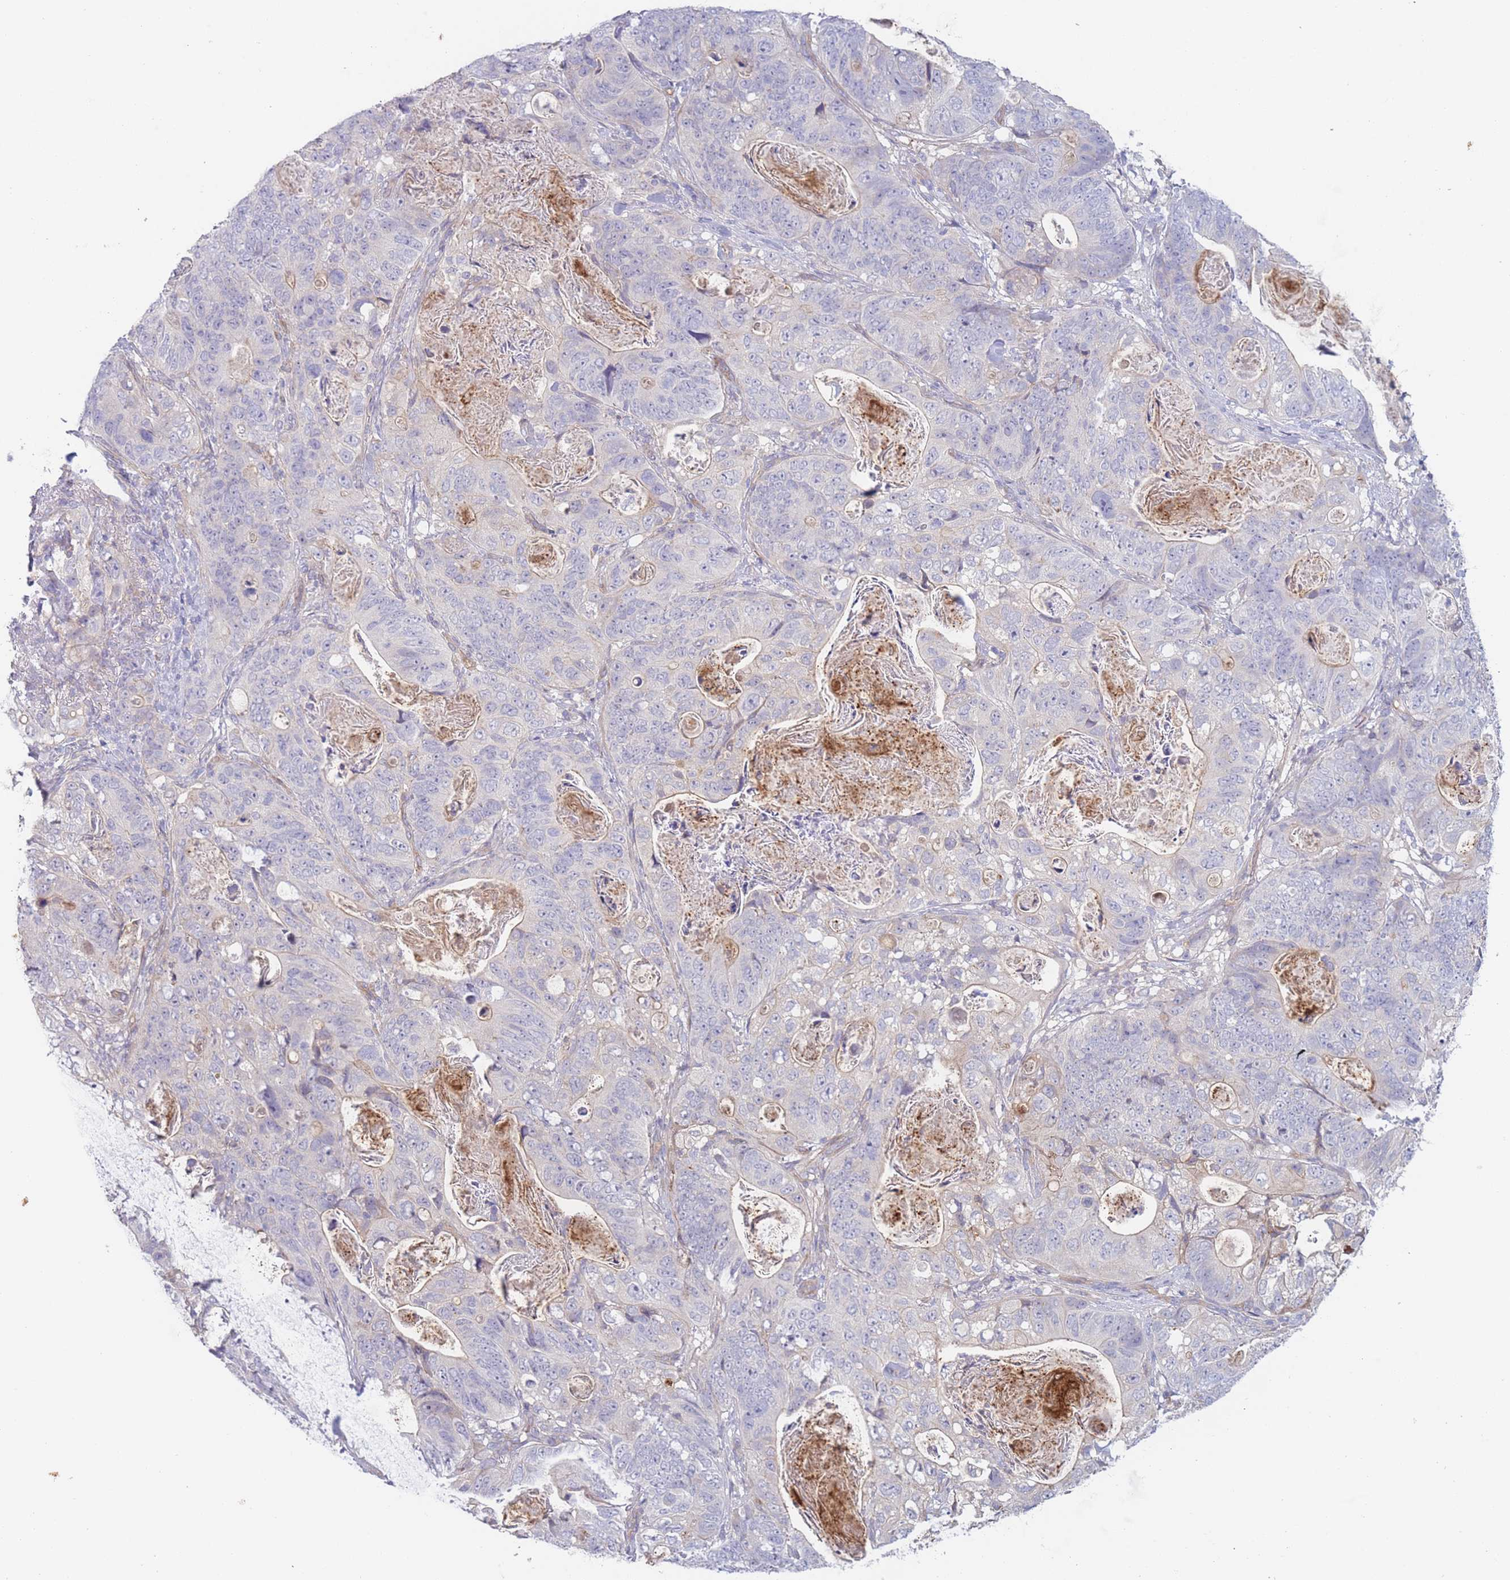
{"staining": {"intensity": "negative", "quantity": "none", "location": "none"}, "tissue": "stomach cancer", "cell_type": "Tumor cells", "image_type": "cancer", "snomed": [{"axis": "morphology", "description": "Normal tissue, NOS"}, {"axis": "morphology", "description": "Adenocarcinoma, NOS"}, {"axis": "topography", "description": "Stomach"}], "caption": "Histopathology image shows no protein staining in tumor cells of stomach cancer (adenocarcinoma) tissue.", "gene": "WDR93", "patient": {"sex": "female", "age": 89}}